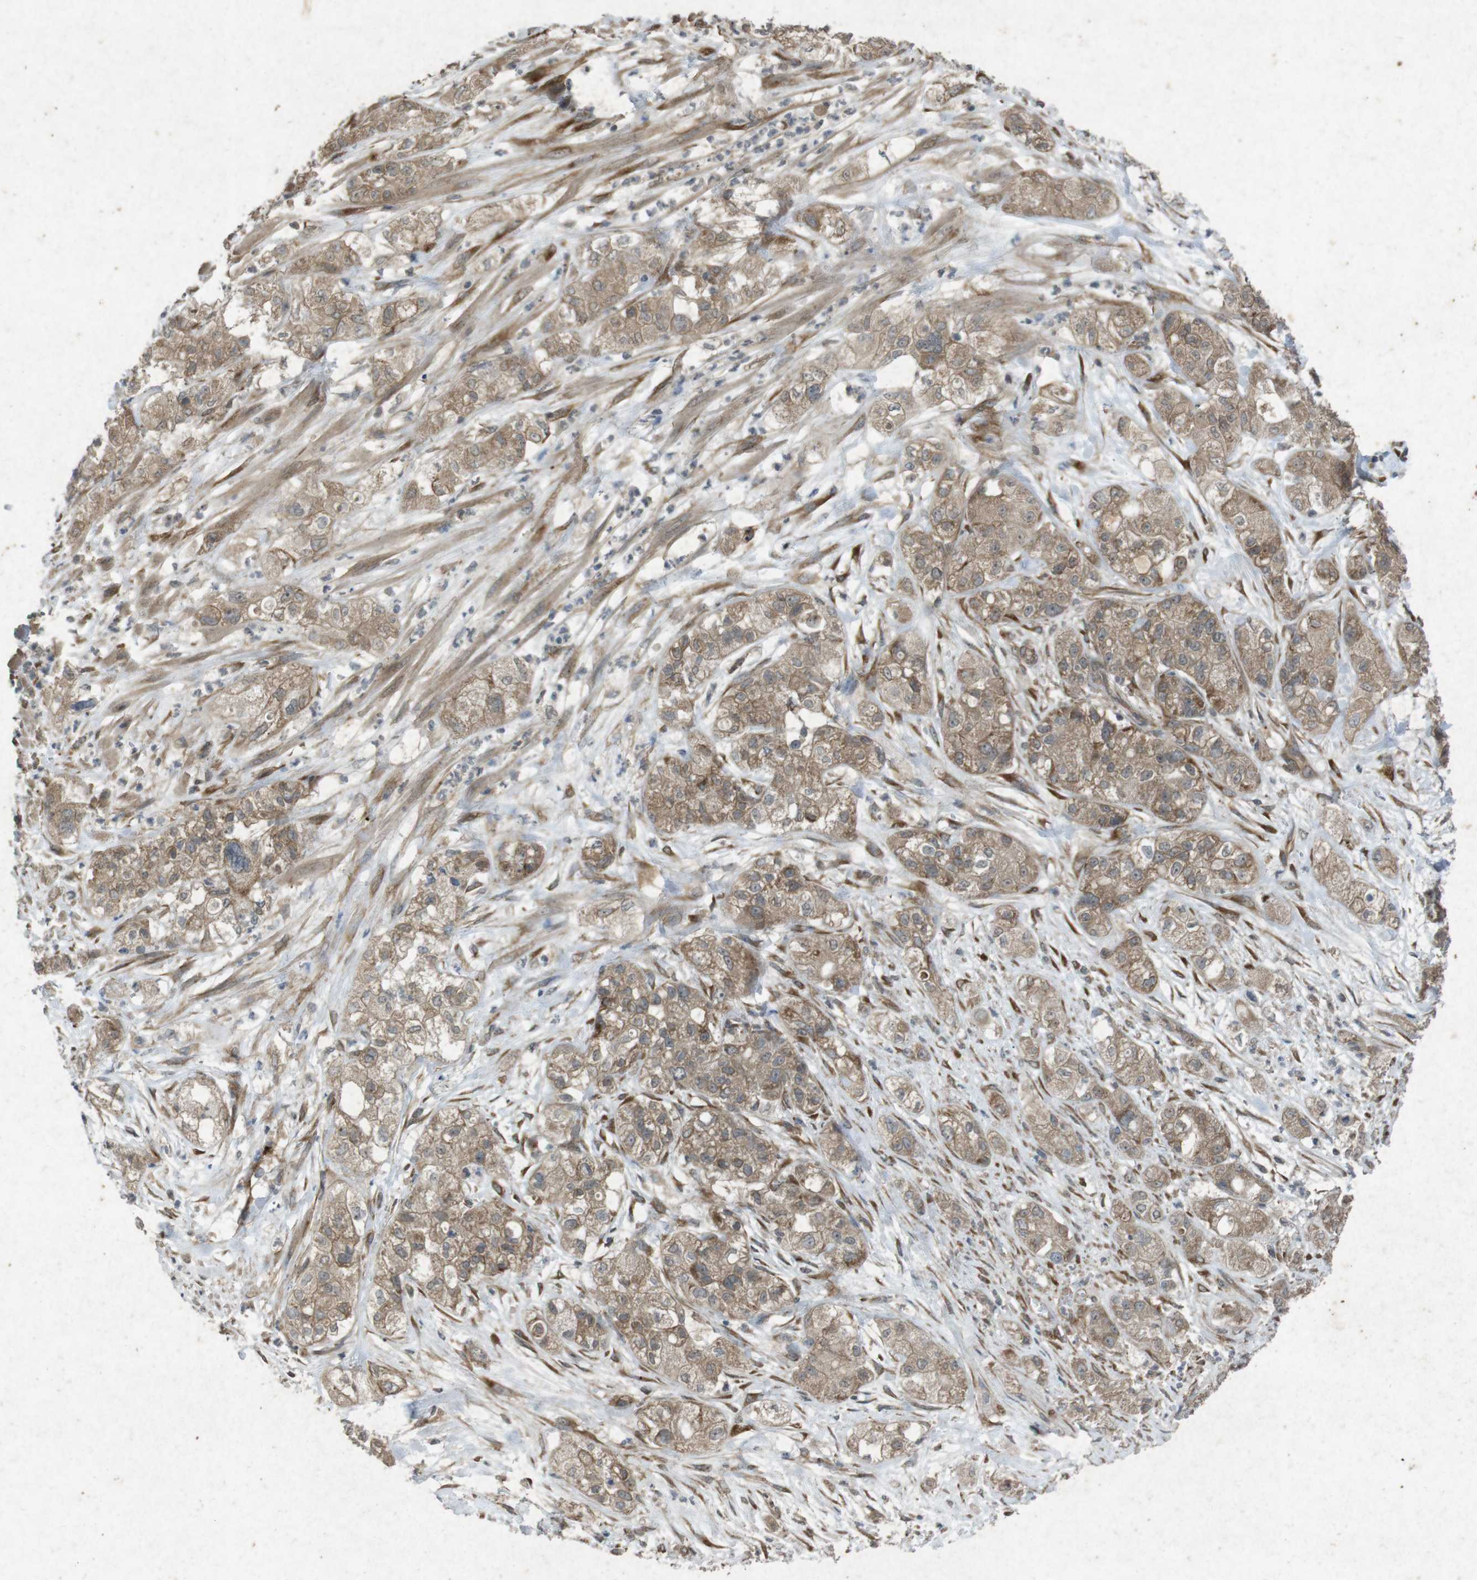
{"staining": {"intensity": "weak", "quantity": ">75%", "location": "cytoplasmic/membranous"}, "tissue": "pancreatic cancer", "cell_type": "Tumor cells", "image_type": "cancer", "snomed": [{"axis": "morphology", "description": "Adenocarcinoma, NOS"}, {"axis": "topography", "description": "Pancreas"}], "caption": "This photomicrograph exhibits immunohistochemistry (IHC) staining of human pancreatic adenocarcinoma, with low weak cytoplasmic/membranous staining in approximately >75% of tumor cells.", "gene": "FLCN", "patient": {"sex": "female", "age": 78}}